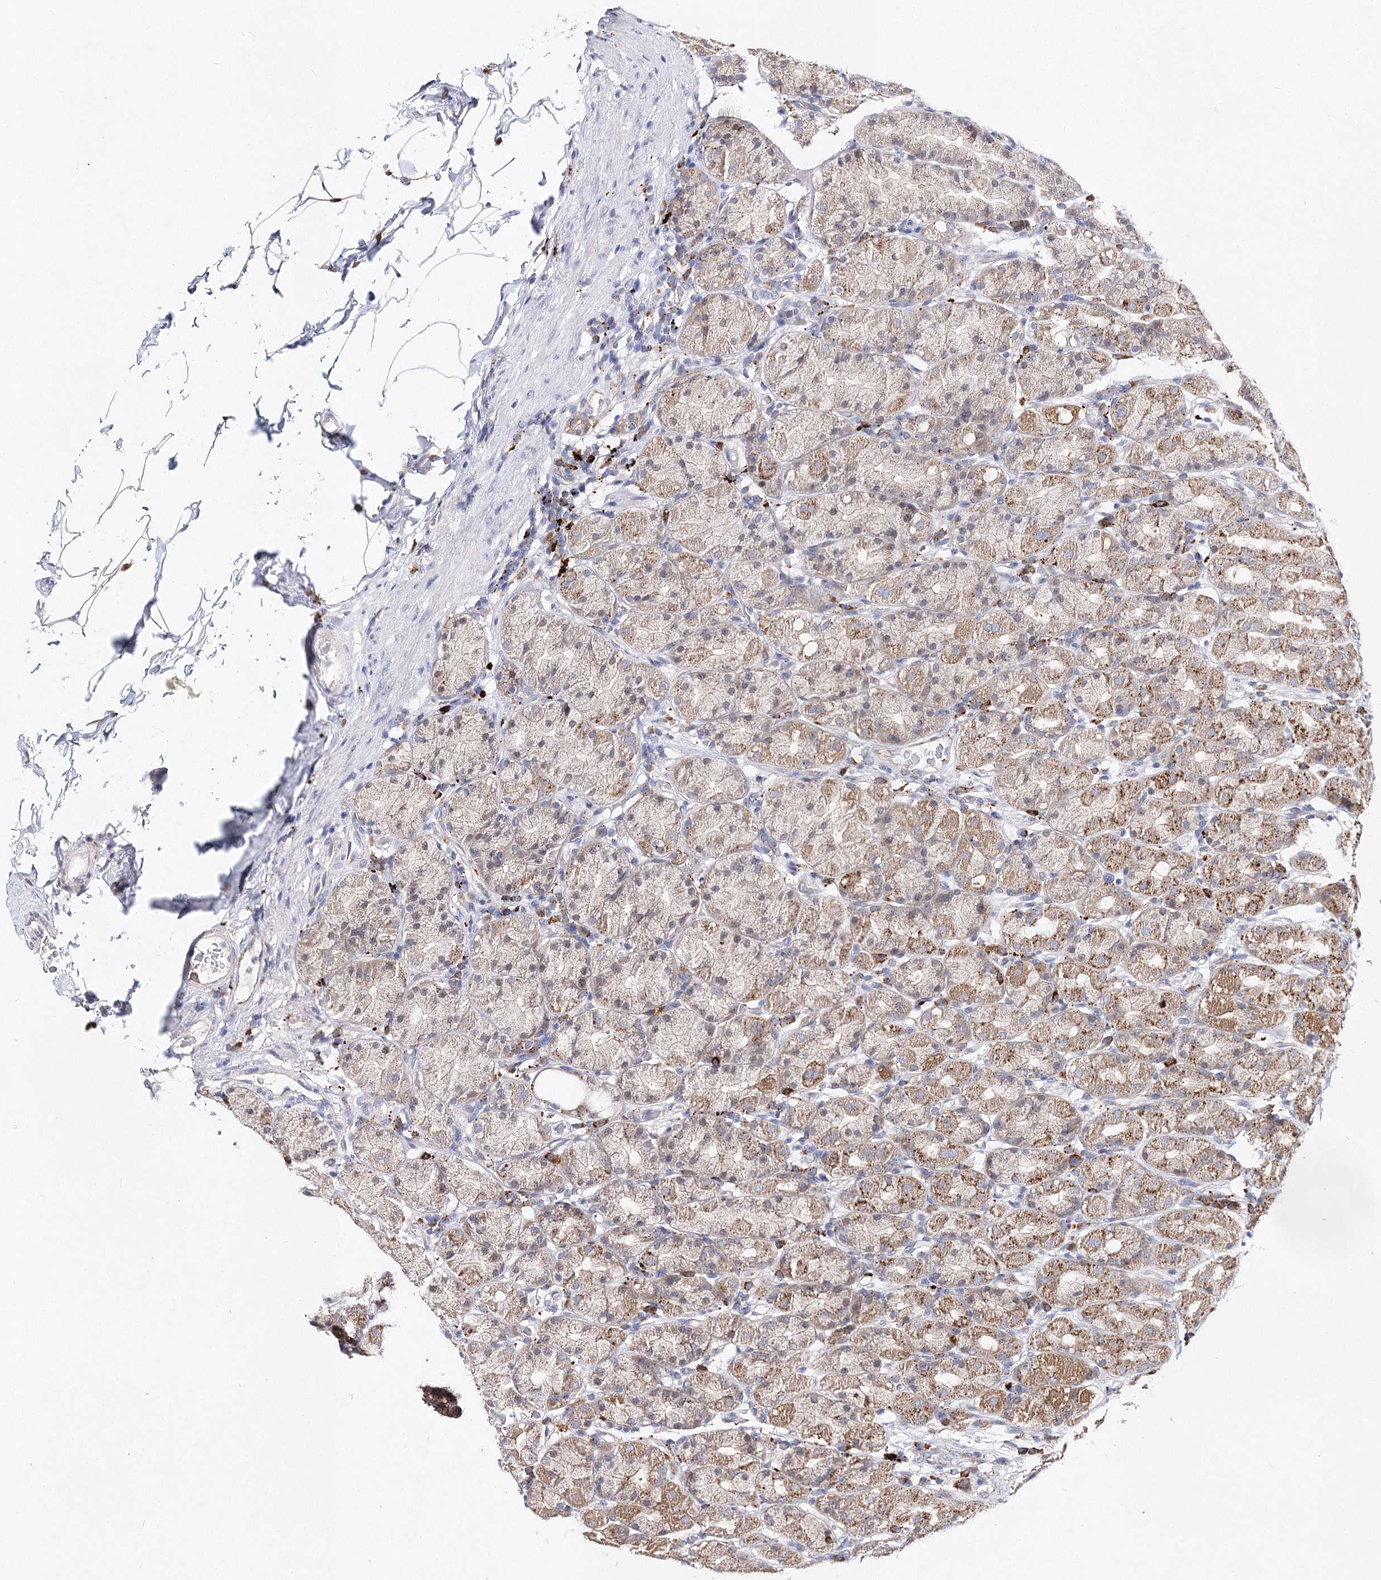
{"staining": {"intensity": "moderate", "quantity": ">75%", "location": "cytoplasmic/membranous"}, "tissue": "stomach", "cell_type": "Glandular cells", "image_type": "normal", "snomed": [{"axis": "morphology", "description": "Normal tissue, NOS"}, {"axis": "topography", "description": "Stomach, upper"}], "caption": "IHC histopathology image of normal human stomach stained for a protein (brown), which demonstrates medium levels of moderate cytoplasmic/membranous positivity in about >75% of glandular cells.", "gene": "C3orf38", "patient": {"sex": "male", "age": 68}}